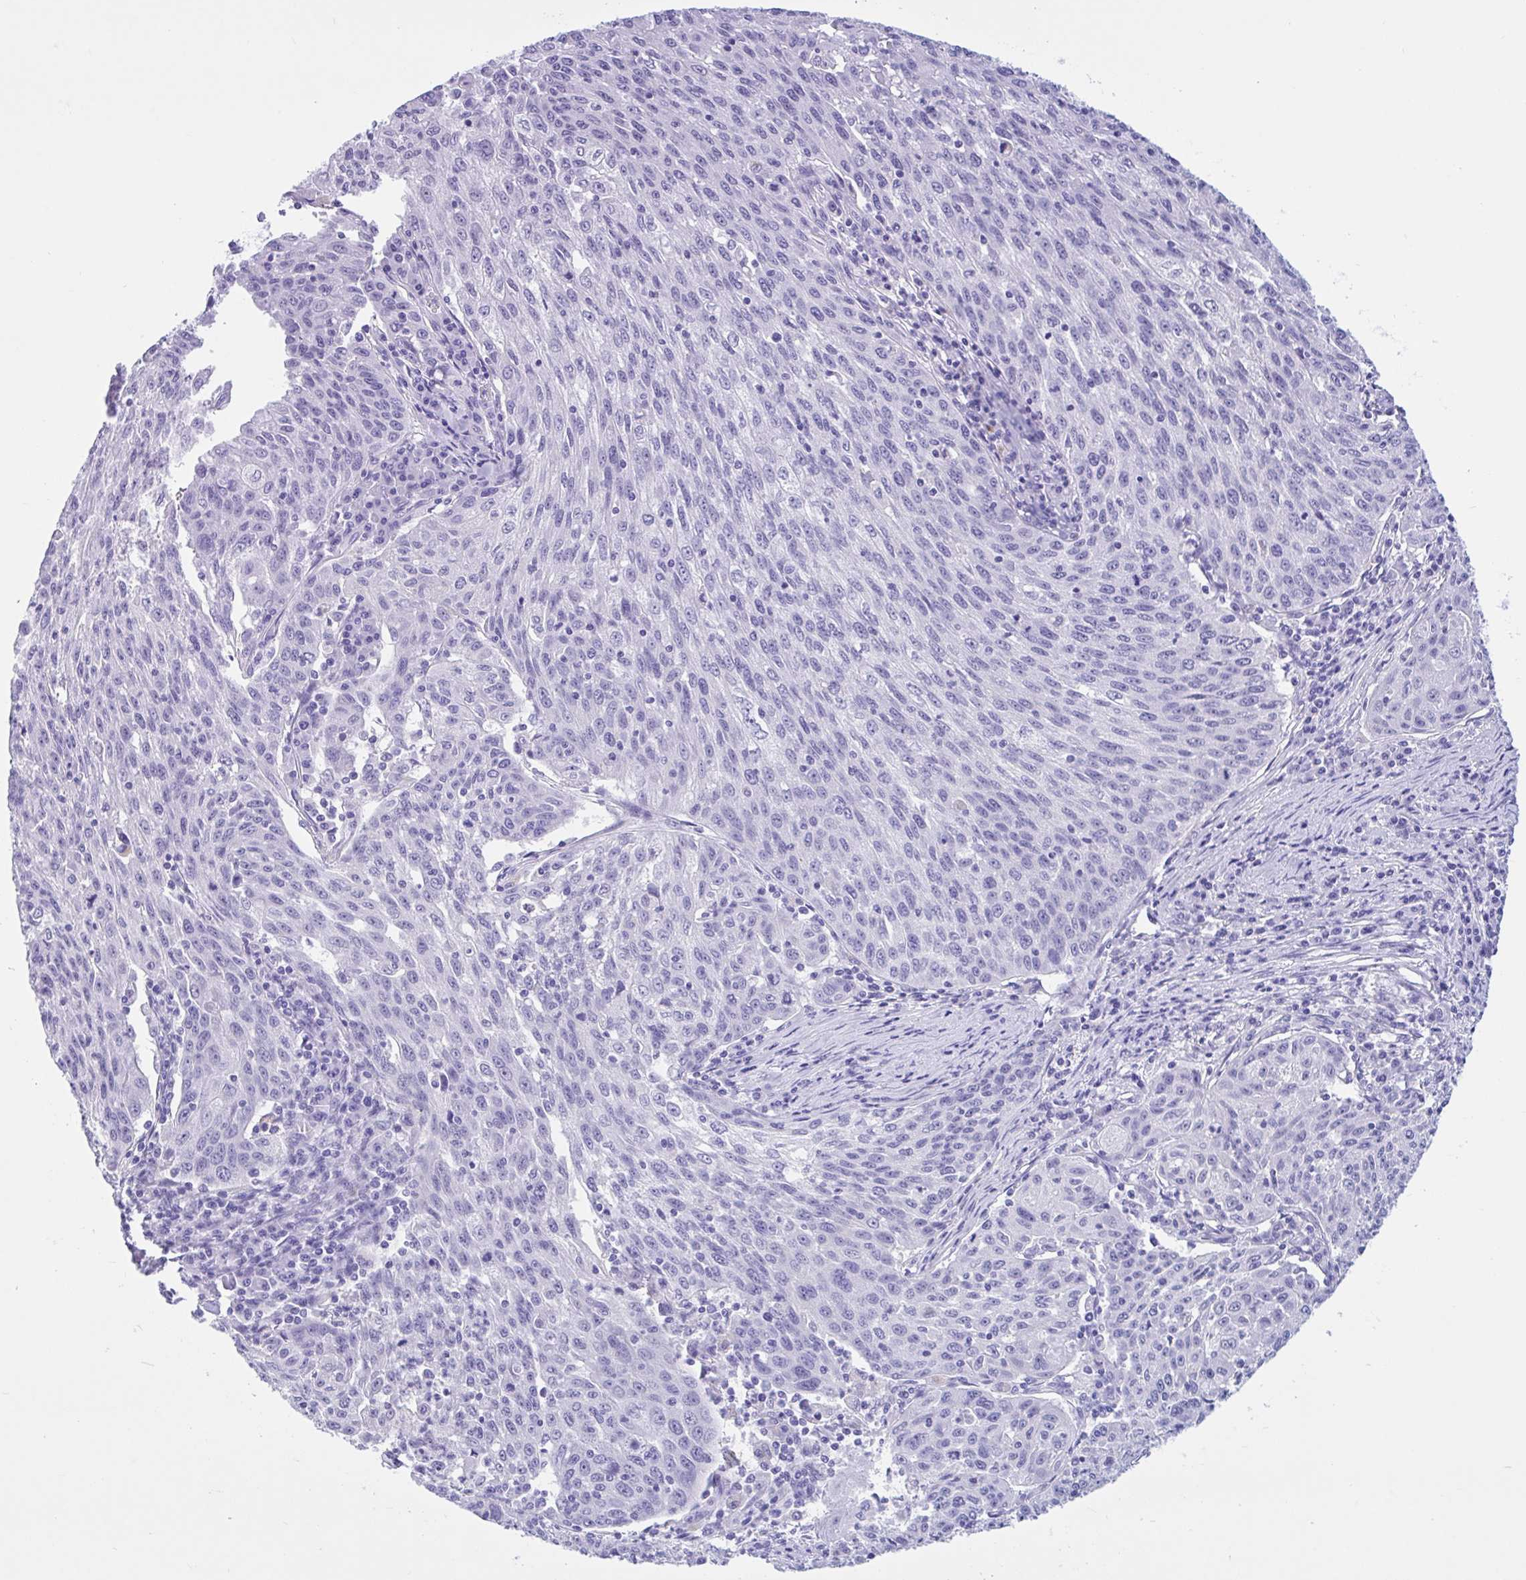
{"staining": {"intensity": "negative", "quantity": "none", "location": "none"}, "tissue": "lung cancer", "cell_type": "Tumor cells", "image_type": "cancer", "snomed": [{"axis": "morphology", "description": "Squamous cell carcinoma, NOS"}, {"axis": "morphology", "description": "Squamous cell carcinoma, metastatic, NOS"}, {"axis": "topography", "description": "Bronchus"}, {"axis": "topography", "description": "Lung"}], "caption": "High power microscopy micrograph of an immunohistochemistry (IHC) image of lung cancer, revealing no significant expression in tumor cells.", "gene": "OR4N4", "patient": {"sex": "male", "age": 62}}